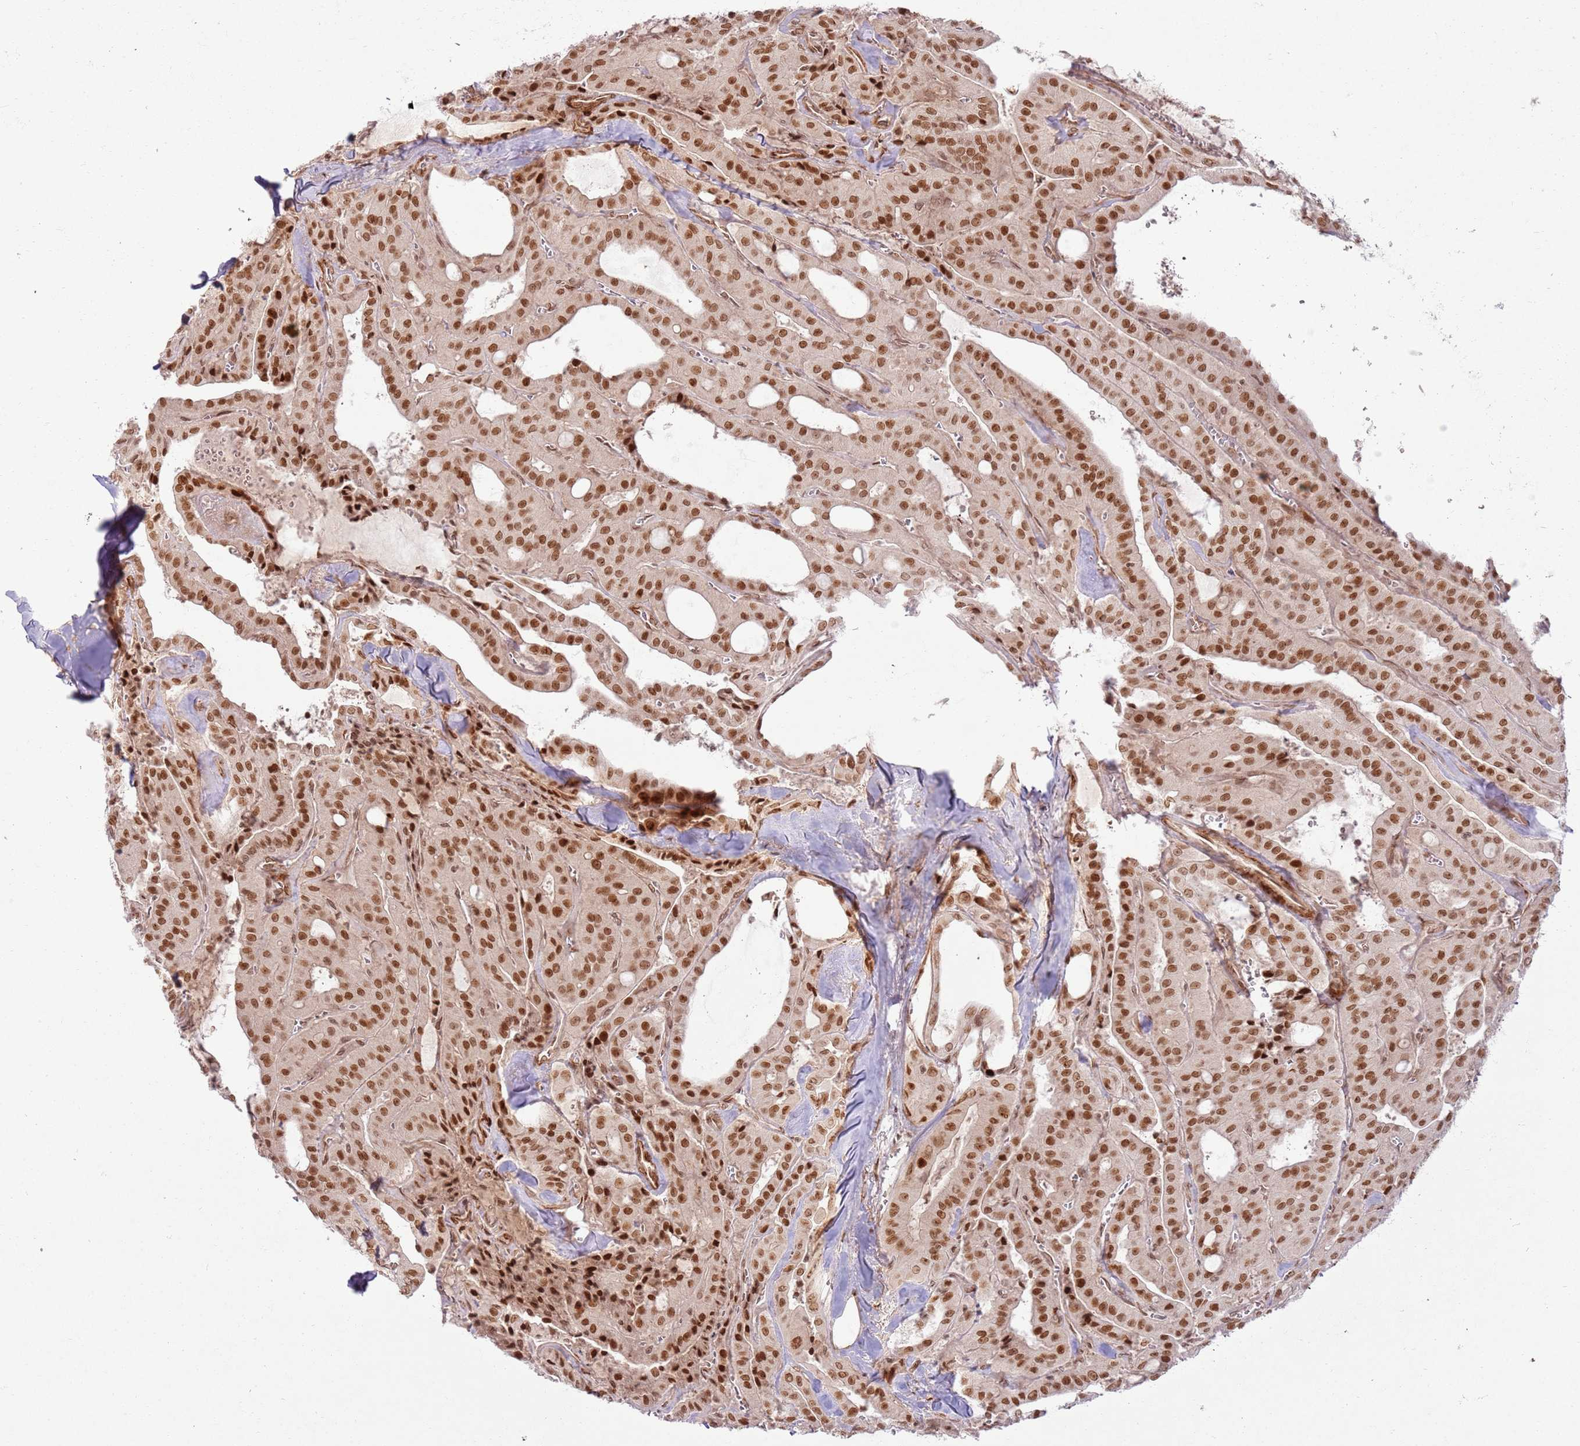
{"staining": {"intensity": "strong", "quantity": ">75%", "location": "nuclear"}, "tissue": "thyroid cancer", "cell_type": "Tumor cells", "image_type": "cancer", "snomed": [{"axis": "morphology", "description": "Papillary adenocarcinoma, NOS"}, {"axis": "topography", "description": "Thyroid gland"}], "caption": "This image exhibits papillary adenocarcinoma (thyroid) stained with immunohistochemistry to label a protein in brown. The nuclear of tumor cells show strong positivity for the protein. Nuclei are counter-stained blue.", "gene": "KLHL36", "patient": {"sex": "male", "age": 52}}